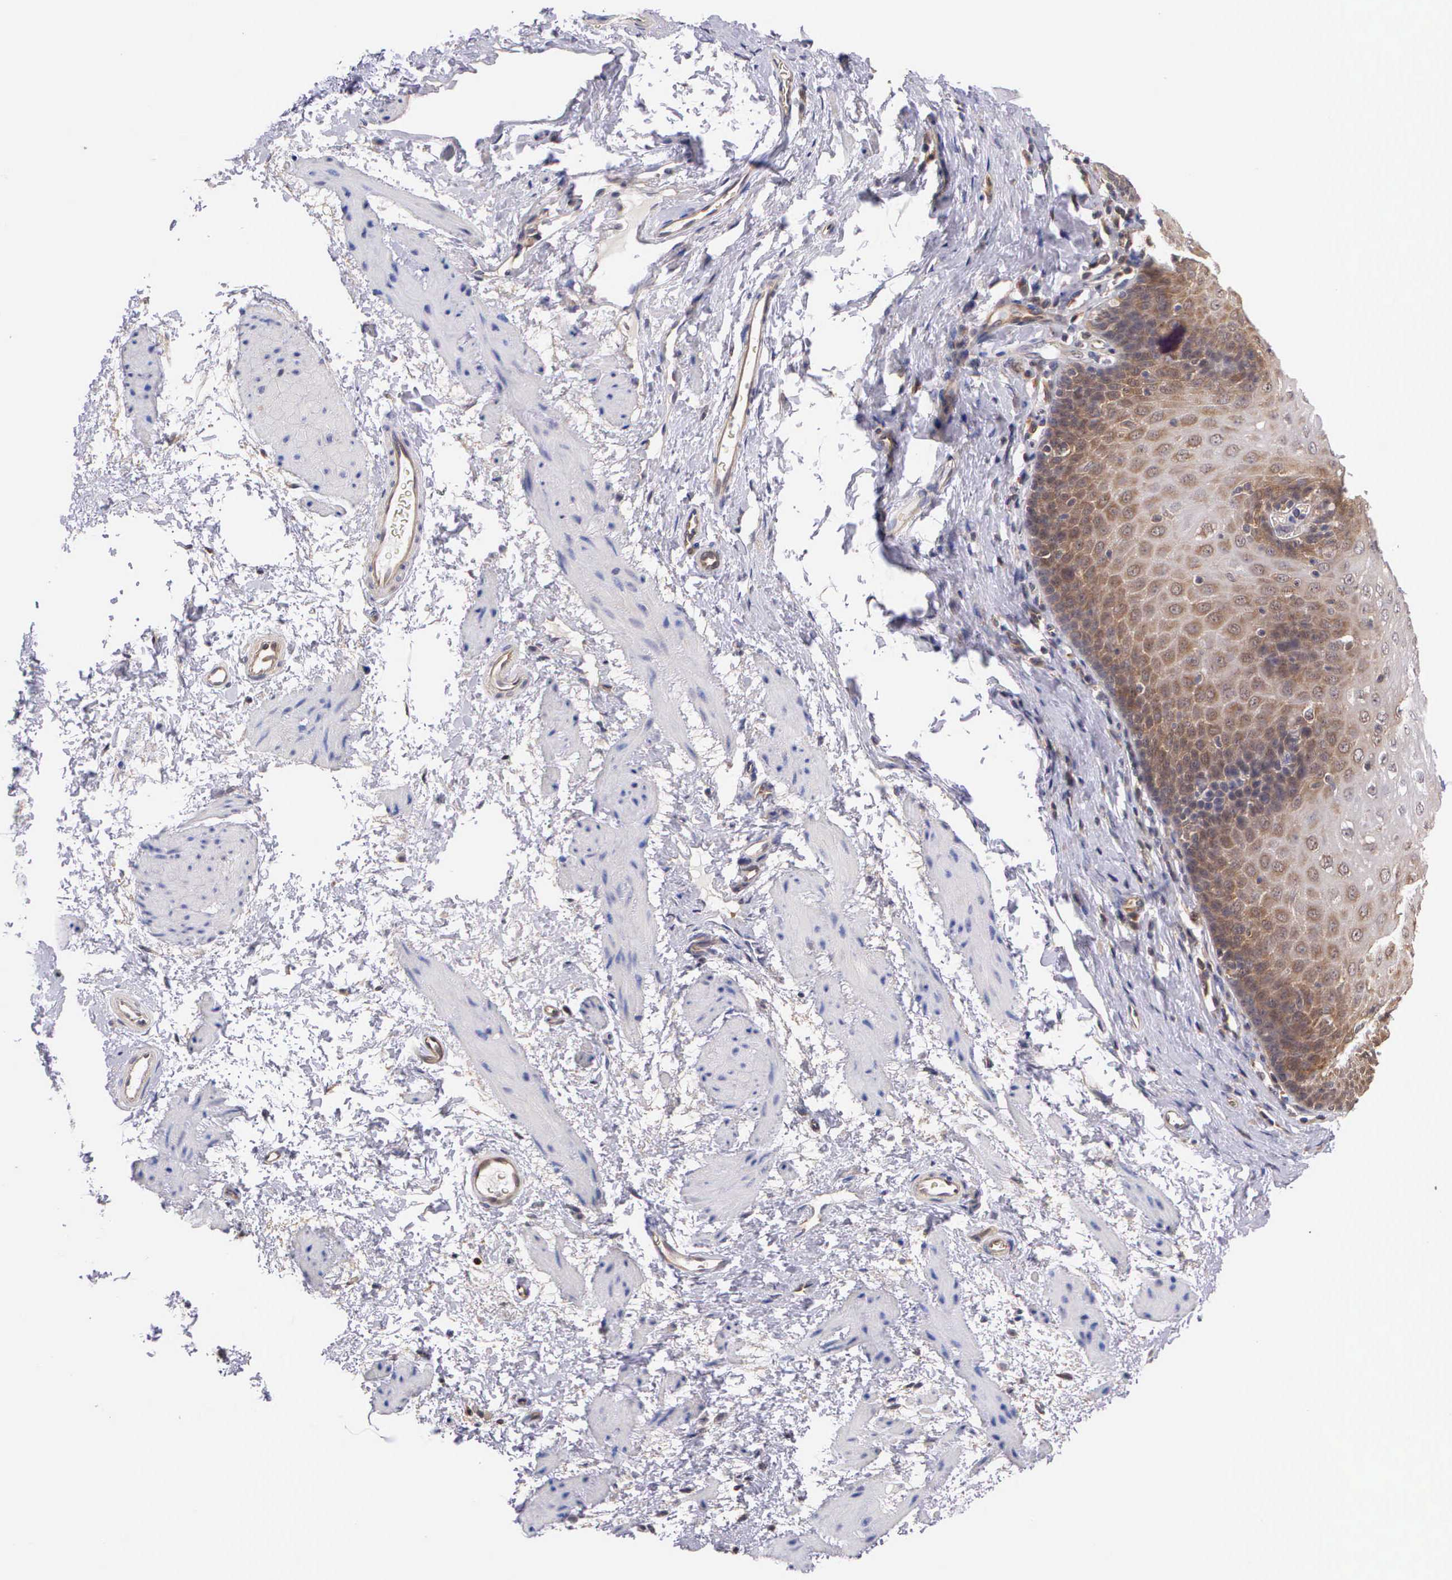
{"staining": {"intensity": "moderate", "quantity": "25%-75%", "location": "cytoplasmic/membranous"}, "tissue": "esophagus", "cell_type": "Squamous epithelial cells", "image_type": "normal", "snomed": [{"axis": "morphology", "description": "Normal tissue, NOS"}, {"axis": "topography", "description": "Esophagus"}], "caption": "Immunohistochemical staining of normal human esophagus demonstrates moderate cytoplasmic/membranous protein positivity in about 25%-75% of squamous epithelial cells. (DAB IHC, brown staining for protein, blue staining for nuclei).", "gene": "IGBP1P2", "patient": {"sex": "female", "age": 61}}